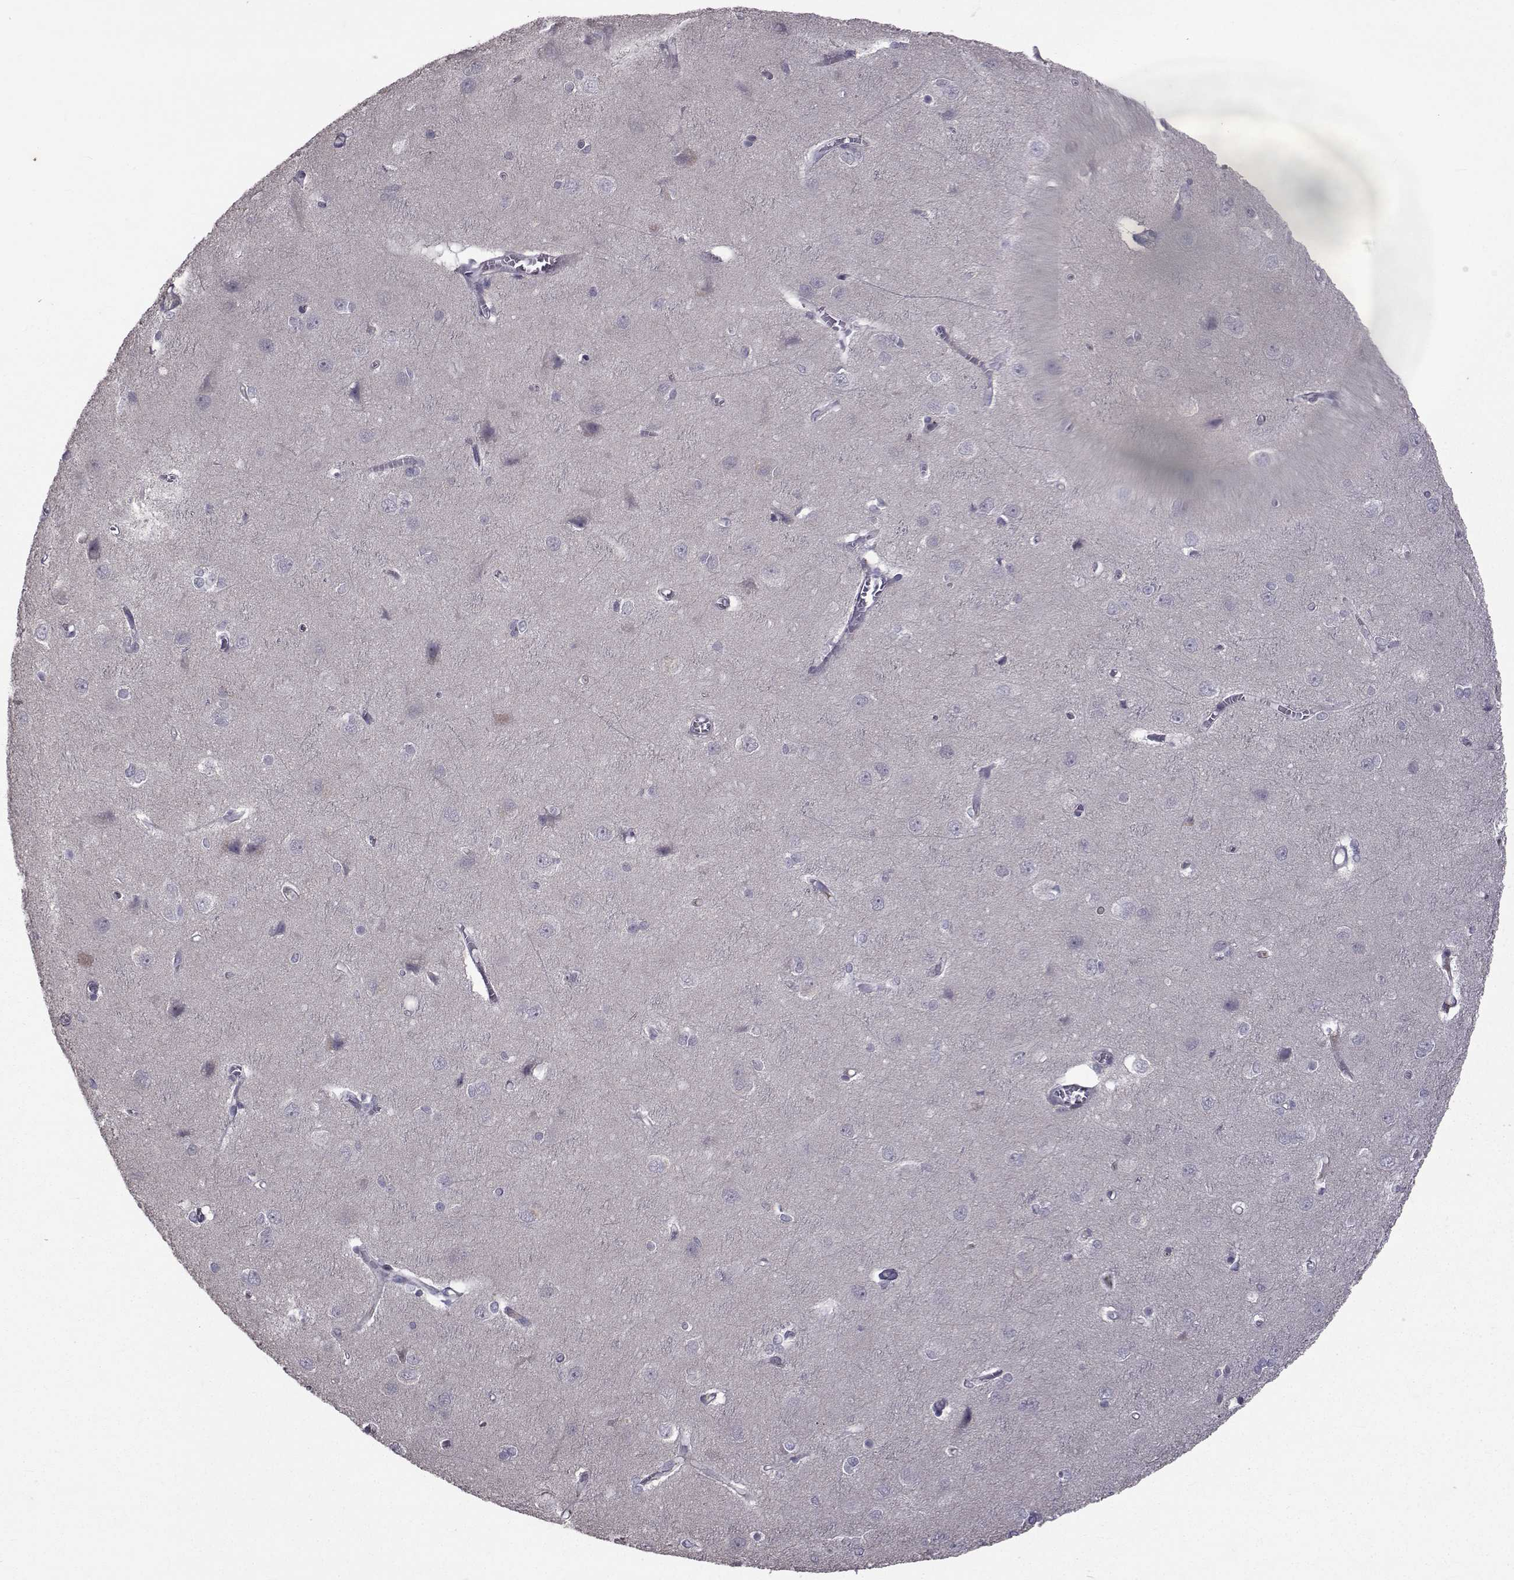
{"staining": {"intensity": "negative", "quantity": "none", "location": "none"}, "tissue": "cerebral cortex", "cell_type": "Endothelial cells", "image_type": "normal", "snomed": [{"axis": "morphology", "description": "Normal tissue, NOS"}, {"axis": "topography", "description": "Cerebral cortex"}], "caption": "Cerebral cortex stained for a protein using immunohistochemistry demonstrates no positivity endothelial cells.", "gene": "FDXR", "patient": {"sex": "male", "age": 37}}